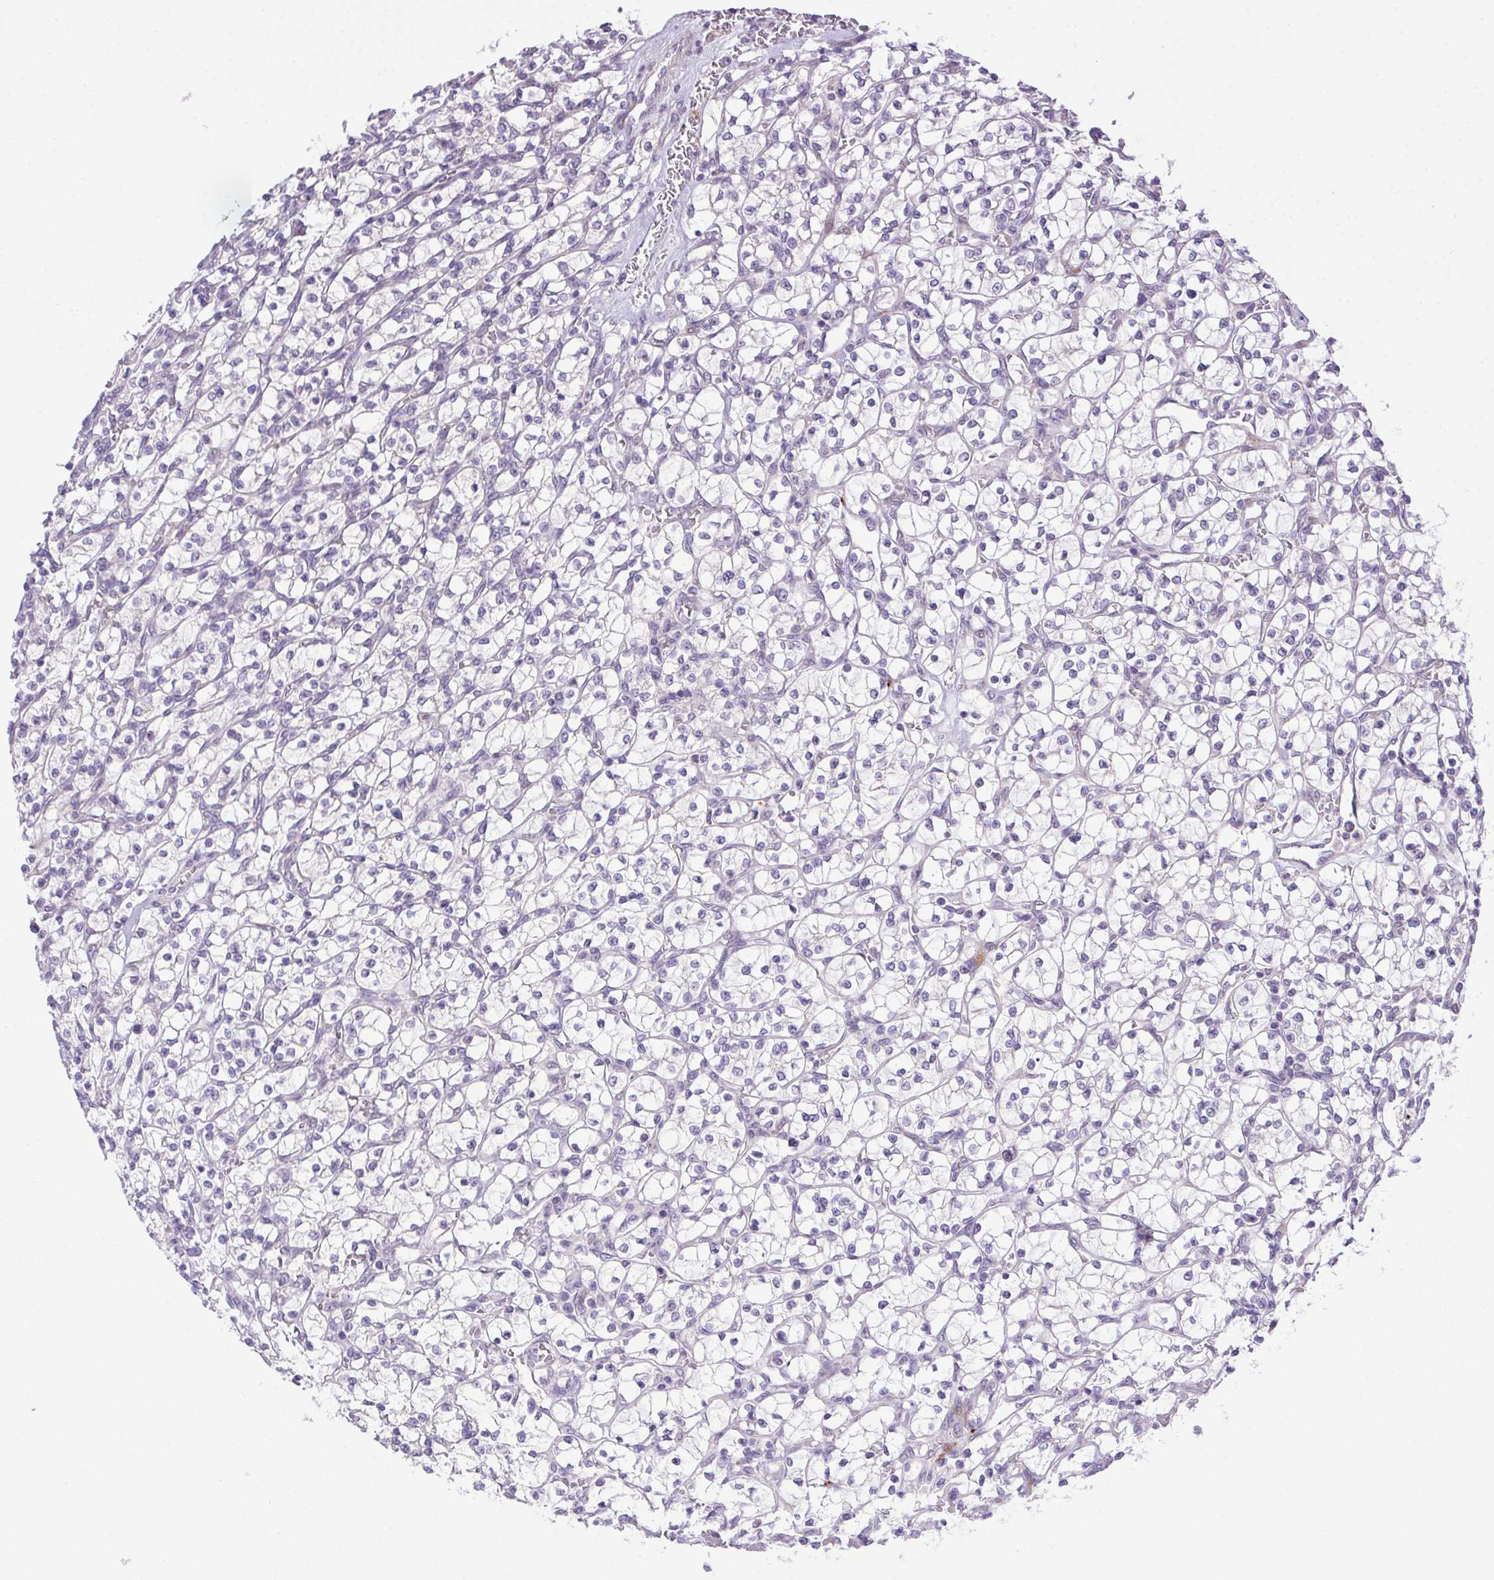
{"staining": {"intensity": "negative", "quantity": "none", "location": "none"}, "tissue": "renal cancer", "cell_type": "Tumor cells", "image_type": "cancer", "snomed": [{"axis": "morphology", "description": "Adenocarcinoma, NOS"}, {"axis": "topography", "description": "Kidney"}], "caption": "DAB (3,3'-diaminobenzidine) immunohistochemical staining of human renal cancer (adenocarcinoma) displays no significant expression in tumor cells.", "gene": "LRRTM1", "patient": {"sex": "female", "age": 64}}